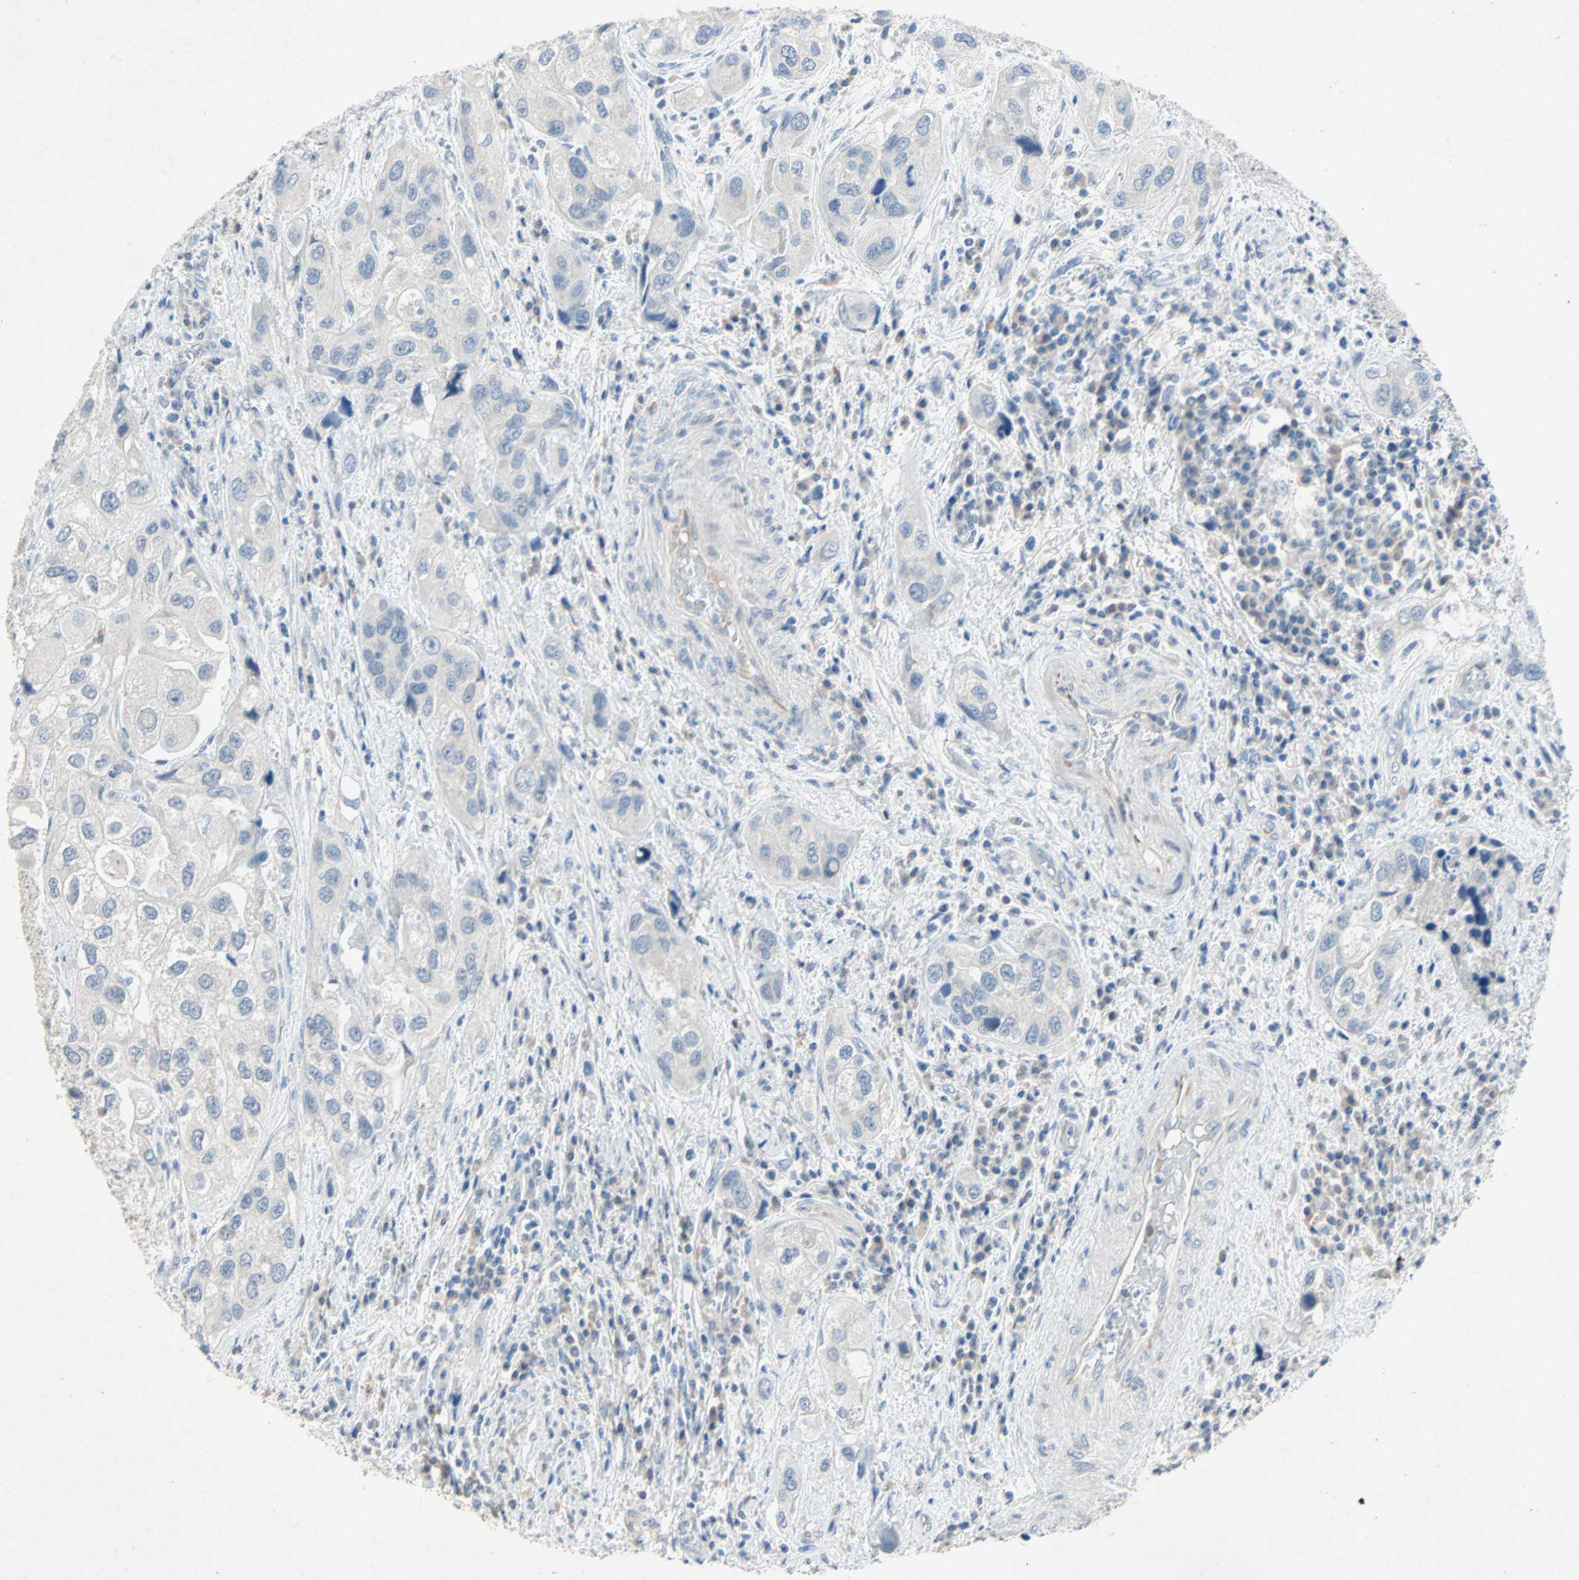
{"staining": {"intensity": "negative", "quantity": "none", "location": "none"}, "tissue": "urothelial cancer", "cell_type": "Tumor cells", "image_type": "cancer", "snomed": [{"axis": "morphology", "description": "Urothelial carcinoma, High grade"}, {"axis": "topography", "description": "Urinary bladder"}], "caption": "Immunohistochemical staining of urothelial cancer displays no significant positivity in tumor cells.", "gene": "PCDHB2", "patient": {"sex": "female", "age": 64}}